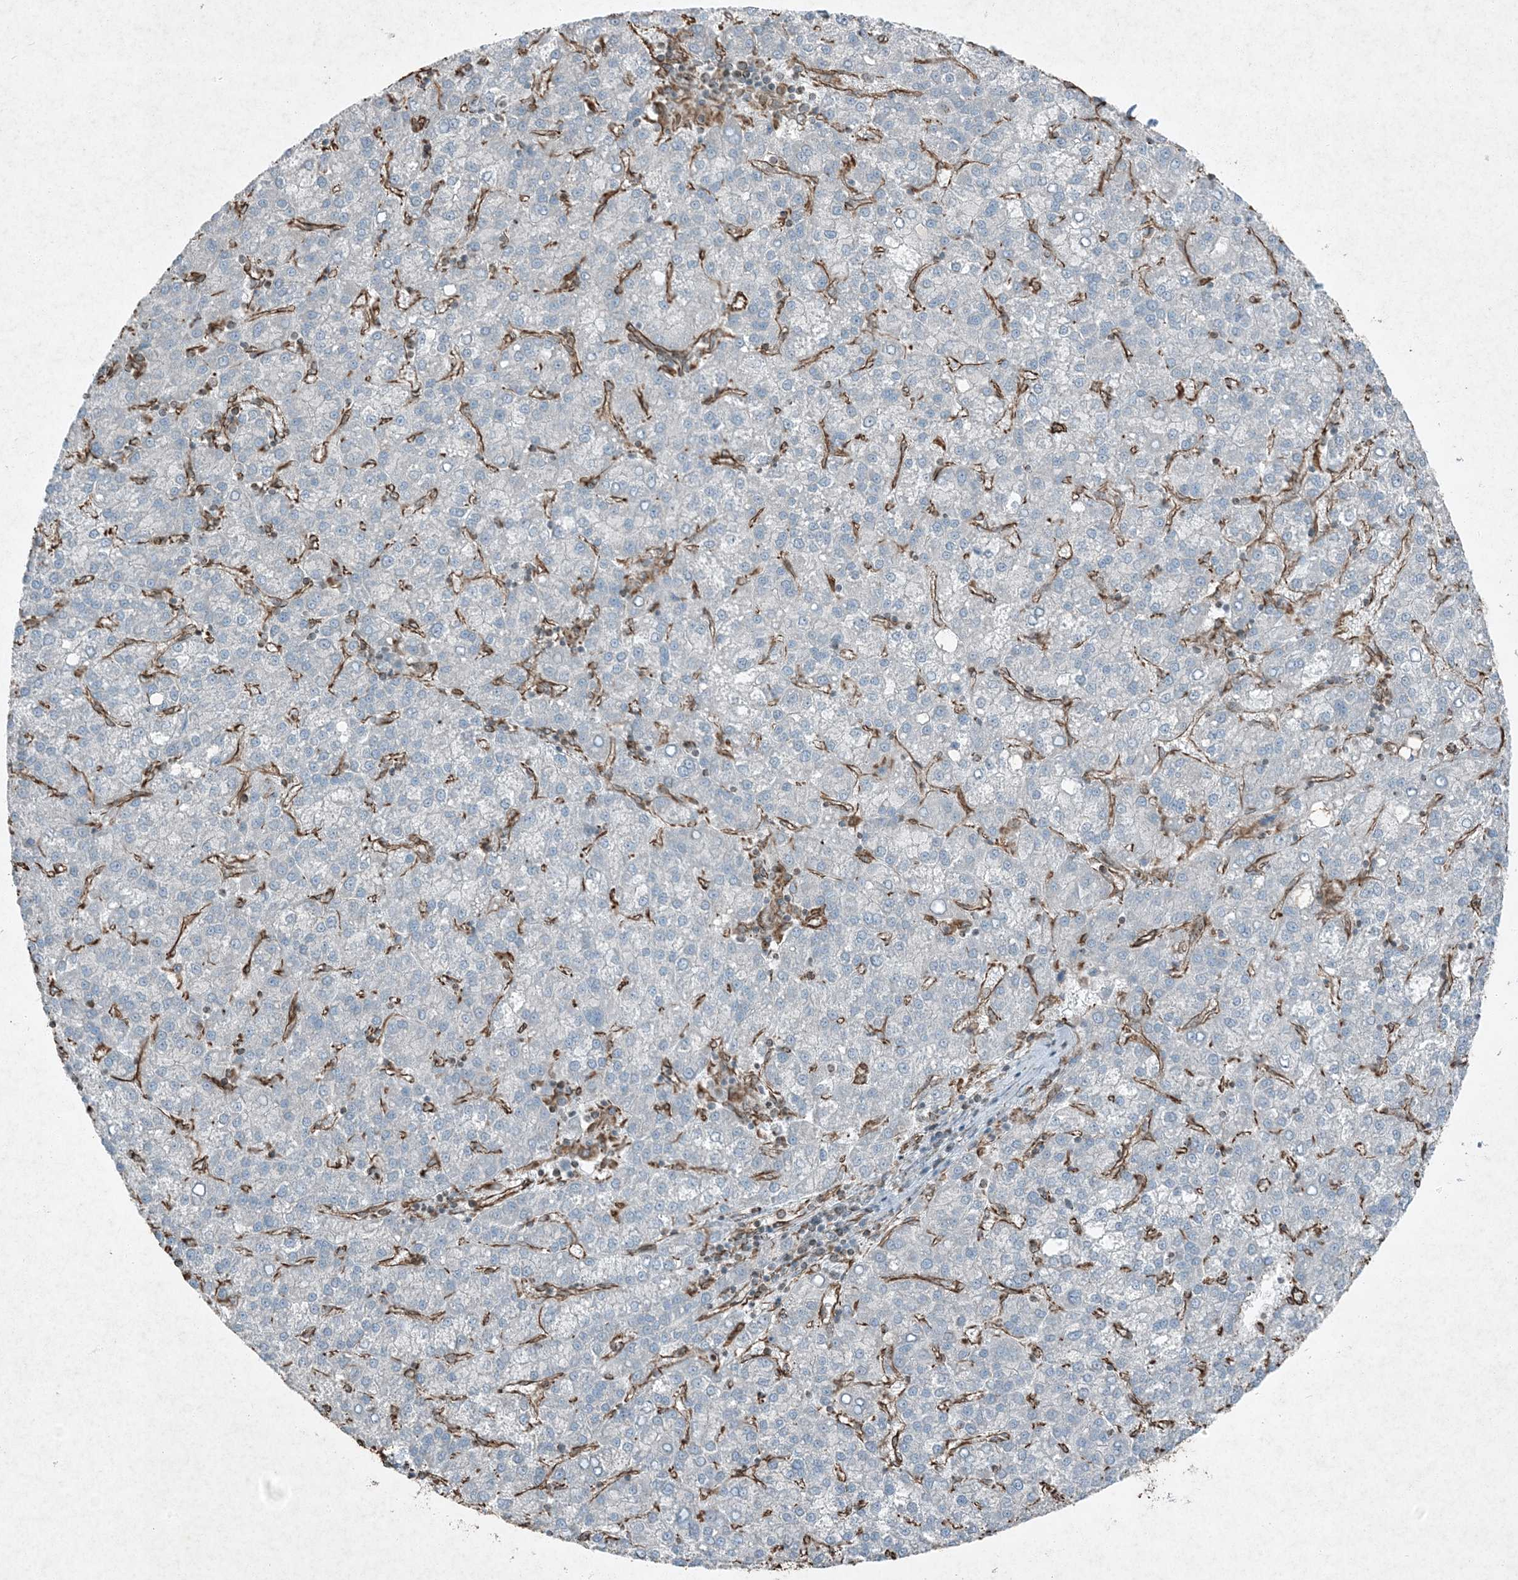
{"staining": {"intensity": "negative", "quantity": "none", "location": "none"}, "tissue": "liver cancer", "cell_type": "Tumor cells", "image_type": "cancer", "snomed": [{"axis": "morphology", "description": "Carcinoma, Hepatocellular, NOS"}, {"axis": "topography", "description": "Liver"}], "caption": "An image of human liver cancer is negative for staining in tumor cells.", "gene": "RYK", "patient": {"sex": "female", "age": 58}}